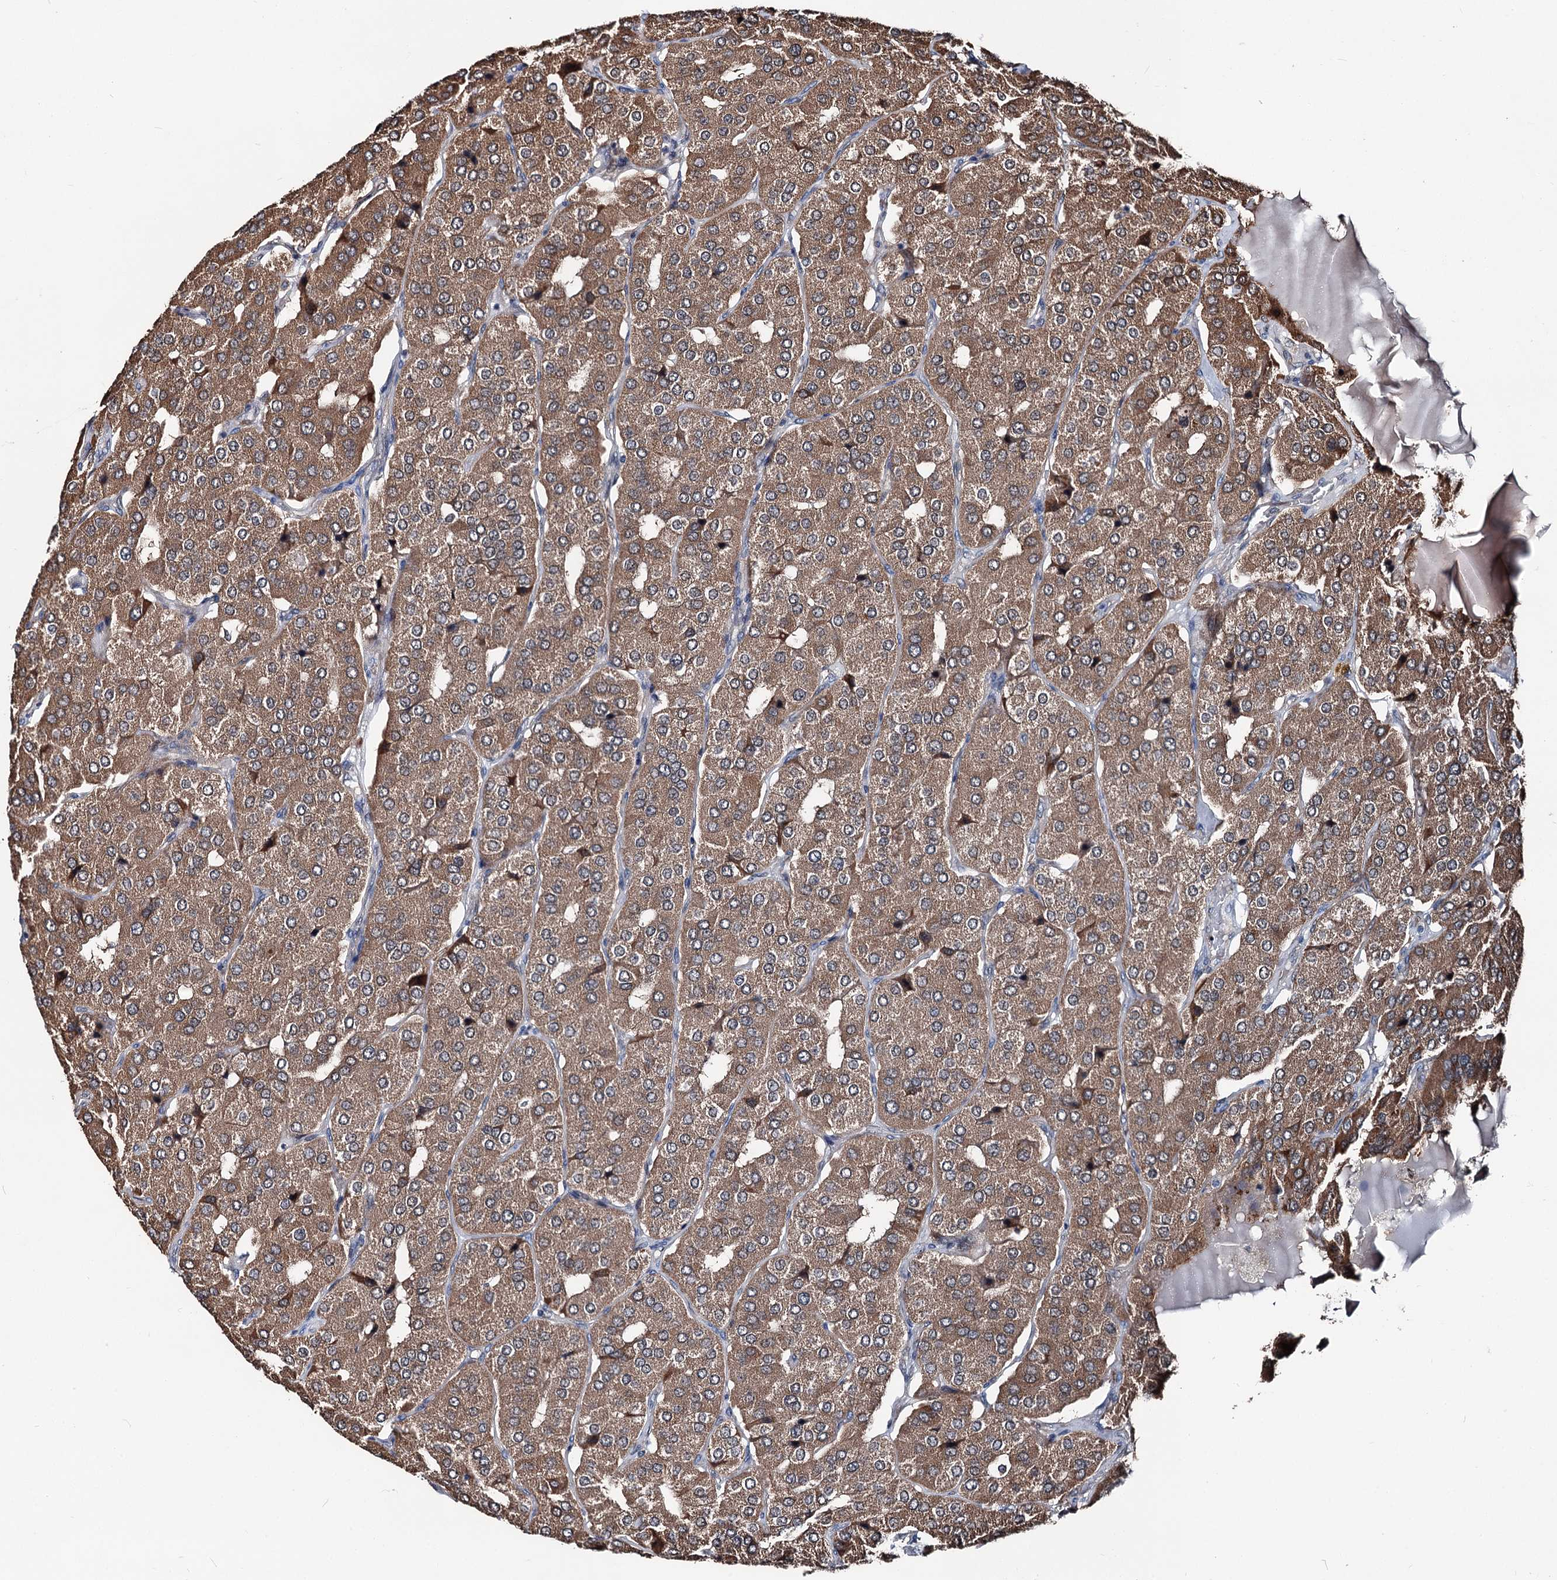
{"staining": {"intensity": "moderate", "quantity": ">75%", "location": "cytoplasmic/membranous"}, "tissue": "parathyroid gland", "cell_type": "Glandular cells", "image_type": "normal", "snomed": [{"axis": "morphology", "description": "Normal tissue, NOS"}, {"axis": "morphology", "description": "Adenoma, NOS"}, {"axis": "topography", "description": "Parathyroid gland"}], "caption": "The image reveals staining of unremarkable parathyroid gland, revealing moderate cytoplasmic/membranous protein expression (brown color) within glandular cells.", "gene": "PSMD13", "patient": {"sex": "female", "age": 86}}